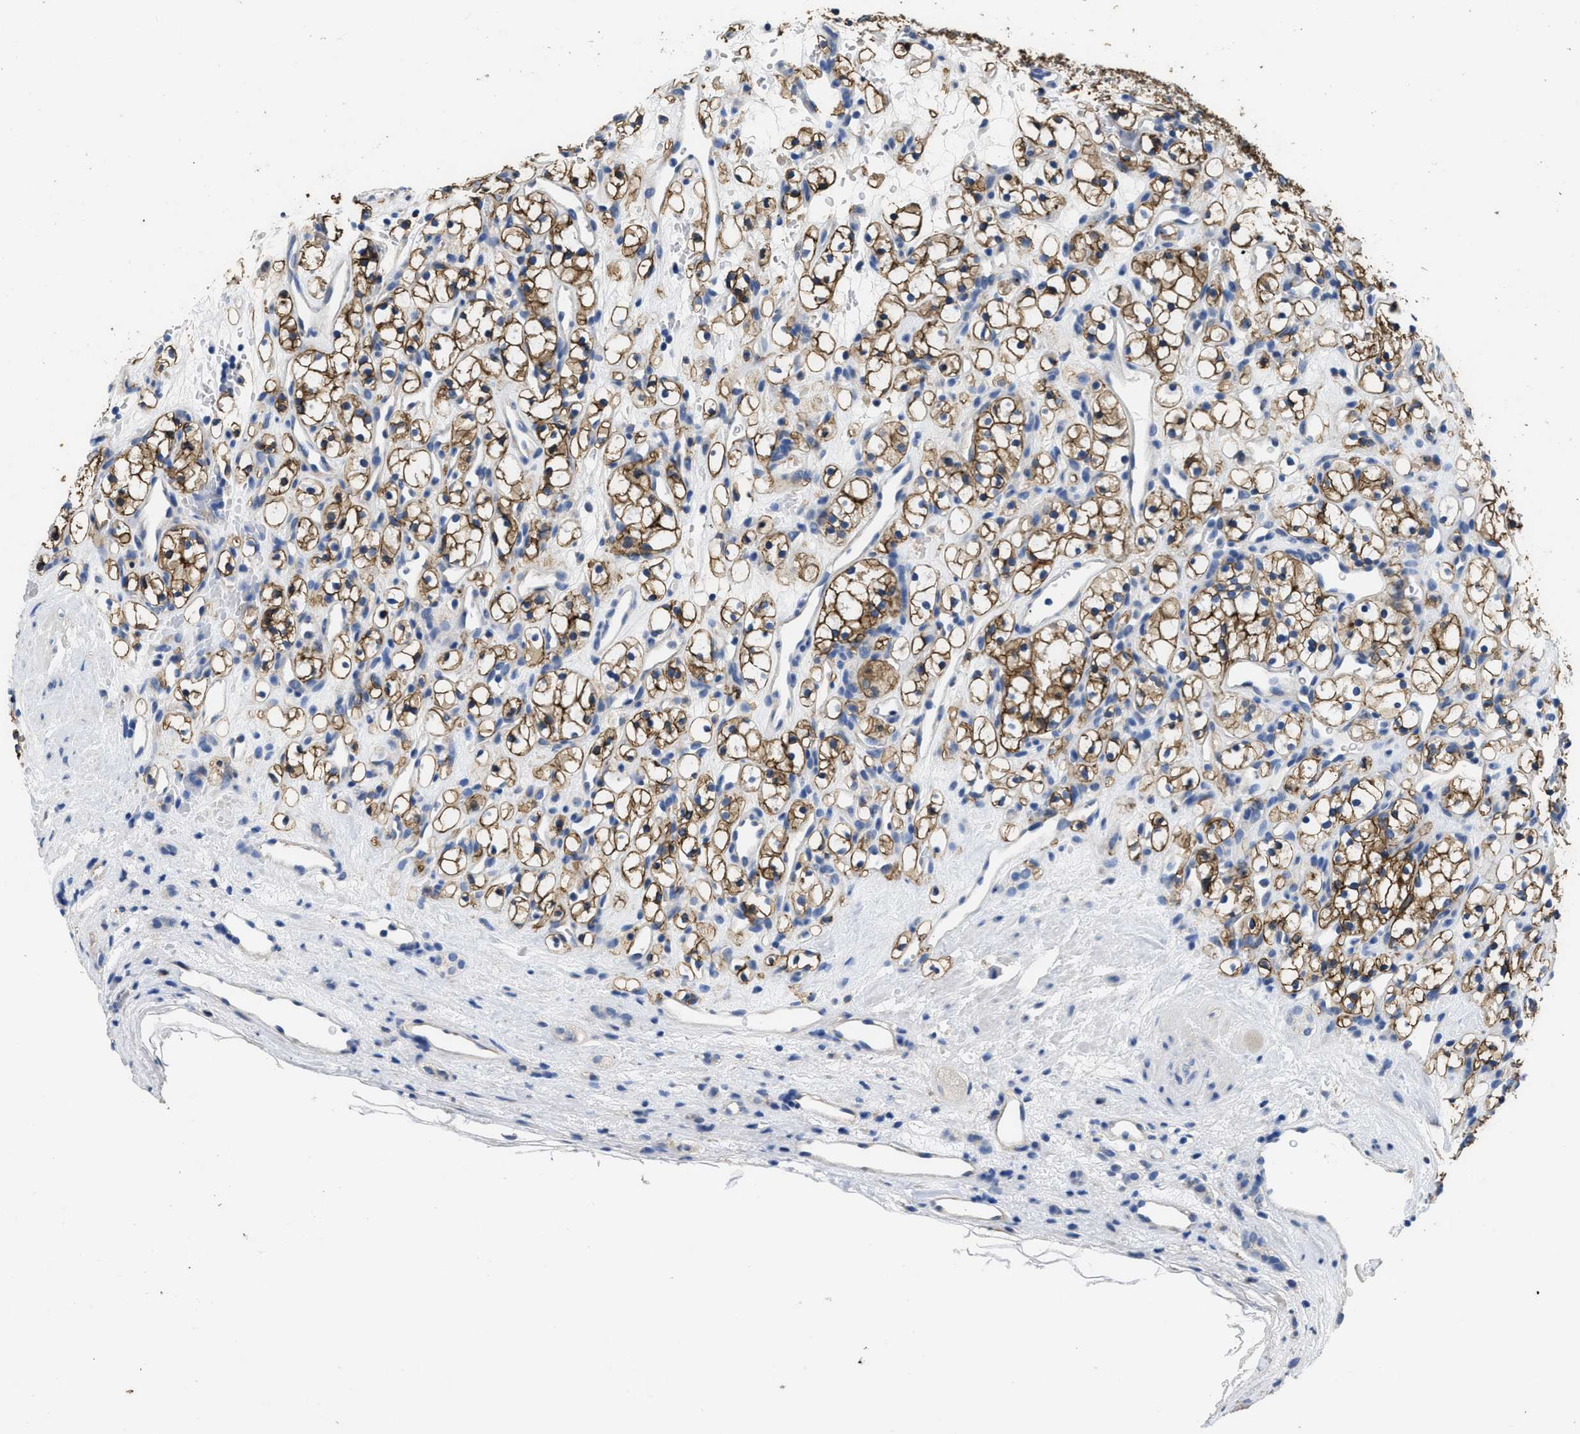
{"staining": {"intensity": "moderate", "quantity": ">75%", "location": "cytoplasmic/membranous"}, "tissue": "renal cancer", "cell_type": "Tumor cells", "image_type": "cancer", "snomed": [{"axis": "morphology", "description": "Adenocarcinoma, NOS"}, {"axis": "topography", "description": "Kidney"}], "caption": "The histopathology image shows staining of adenocarcinoma (renal), revealing moderate cytoplasmic/membranous protein staining (brown color) within tumor cells. (IHC, brightfield microscopy, high magnification).", "gene": "CA9", "patient": {"sex": "female", "age": 60}}